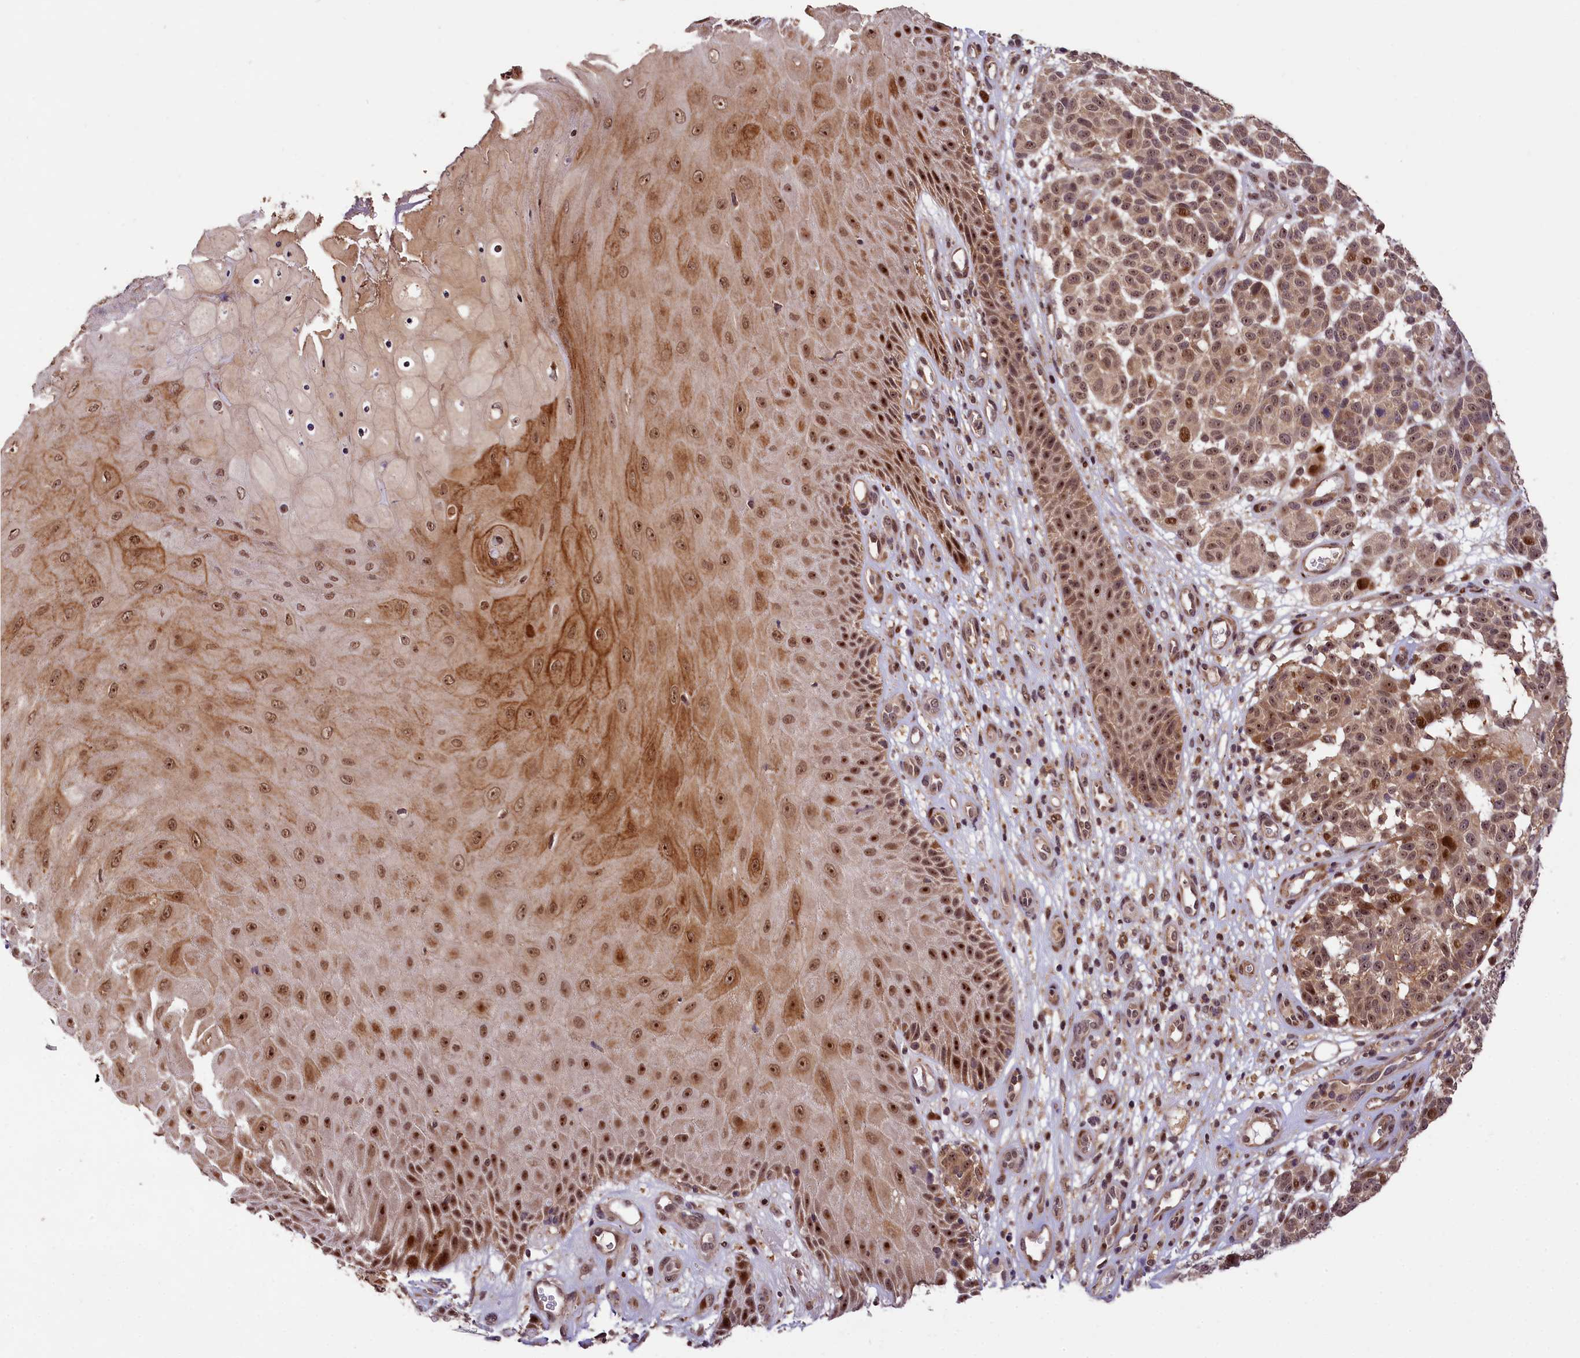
{"staining": {"intensity": "moderate", "quantity": ">75%", "location": "cytoplasmic/membranous,nuclear"}, "tissue": "melanoma", "cell_type": "Tumor cells", "image_type": "cancer", "snomed": [{"axis": "morphology", "description": "Malignant melanoma, NOS"}, {"axis": "topography", "description": "Skin"}], "caption": "Immunohistochemistry (IHC) of human melanoma reveals medium levels of moderate cytoplasmic/membranous and nuclear positivity in approximately >75% of tumor cells. The protein of interest is shown in brown color, while the nuclei are stained blue.", "gene": "PHAF1", "patient": {"sex": "male", "age": 49}}